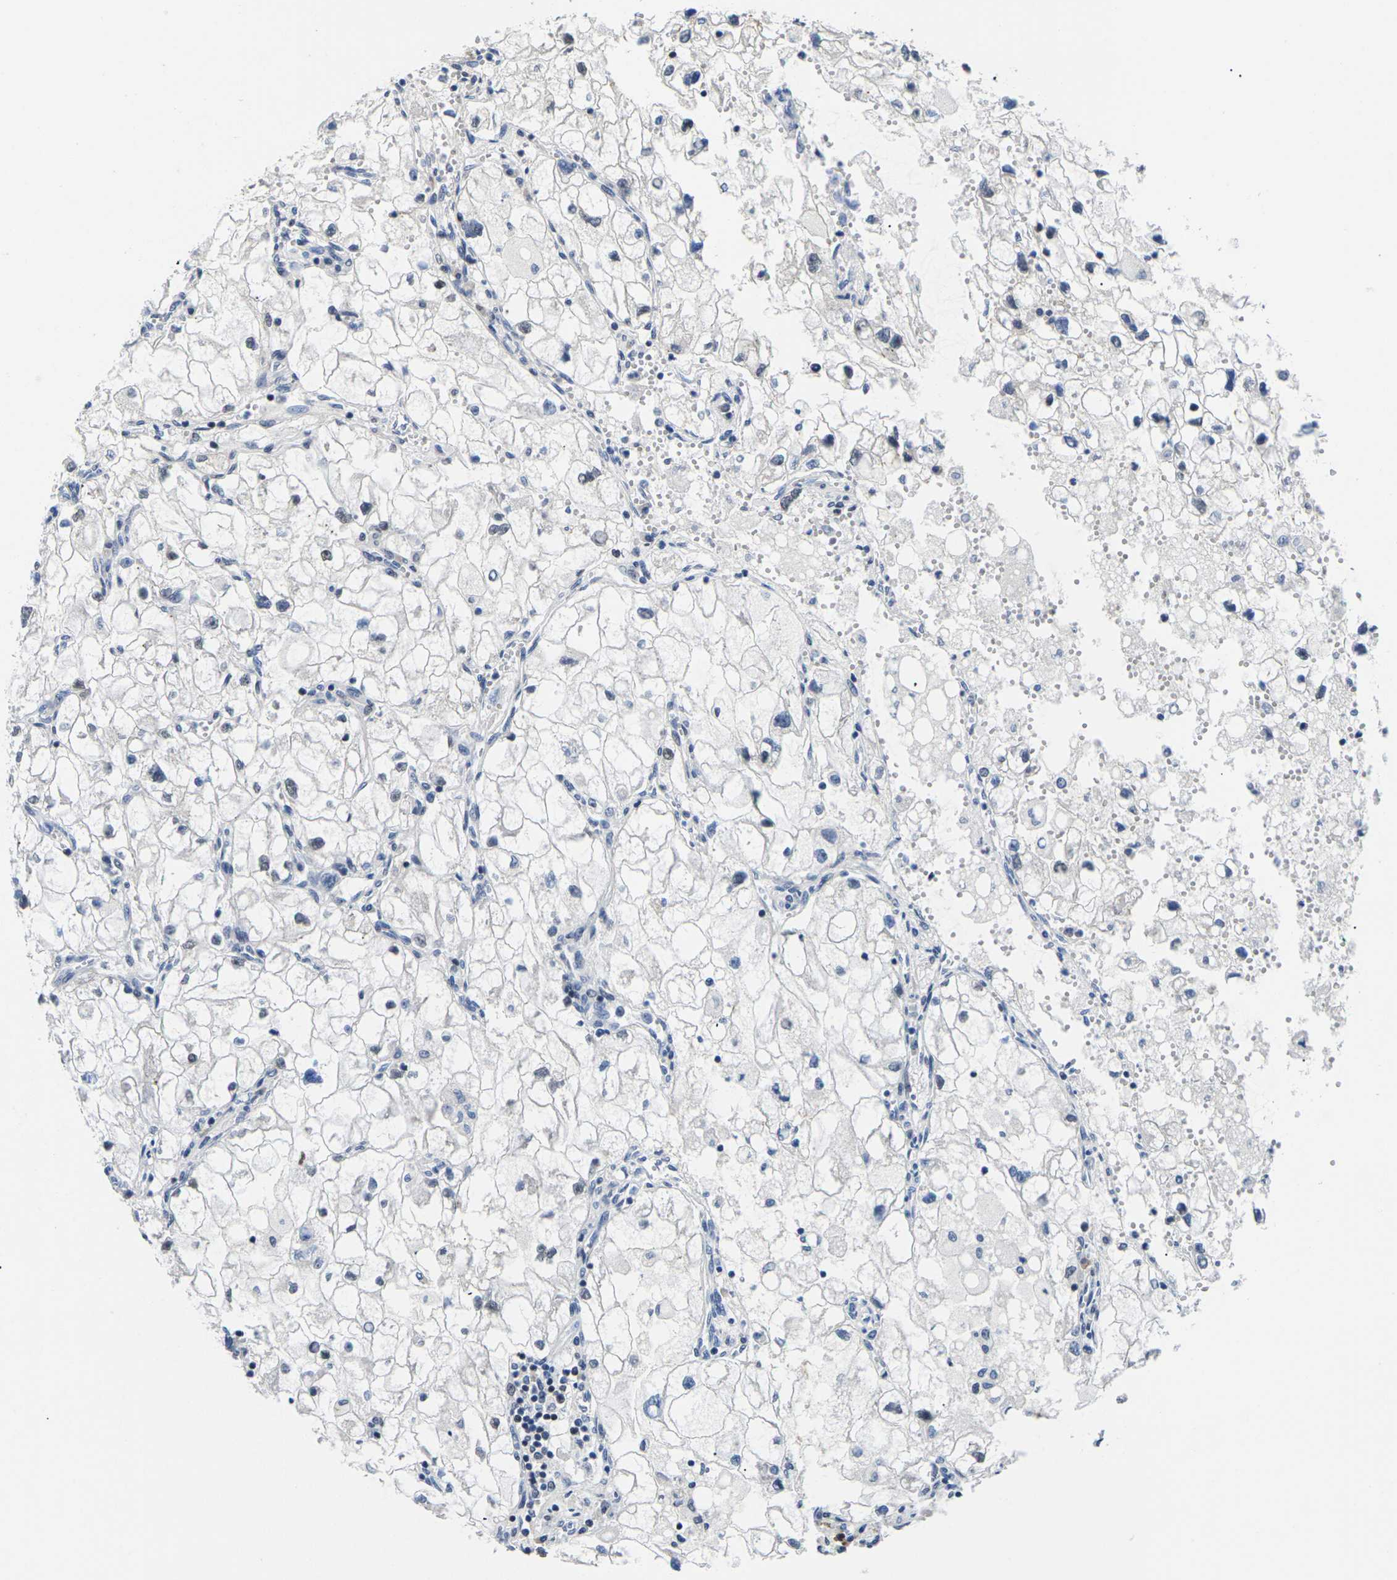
{"staining": {"intensity": "negative", "quantity": "none", "location": "none"}, "tissue": "renal cancer", "cell_type": "Tumor cells", "image_type": "cancer", "snomed": [{"axis": "morphology", "description": "Adenocarcinoma, NOS"}, {"axis": "topography", "description": "Kidney"}], "caption": "The IHC image has no significant positivity in tumor cells of renal adenocarcinoma tissue.", "gene": "ST6GAL2", "patient": {"sex": "female", "age": 70}}